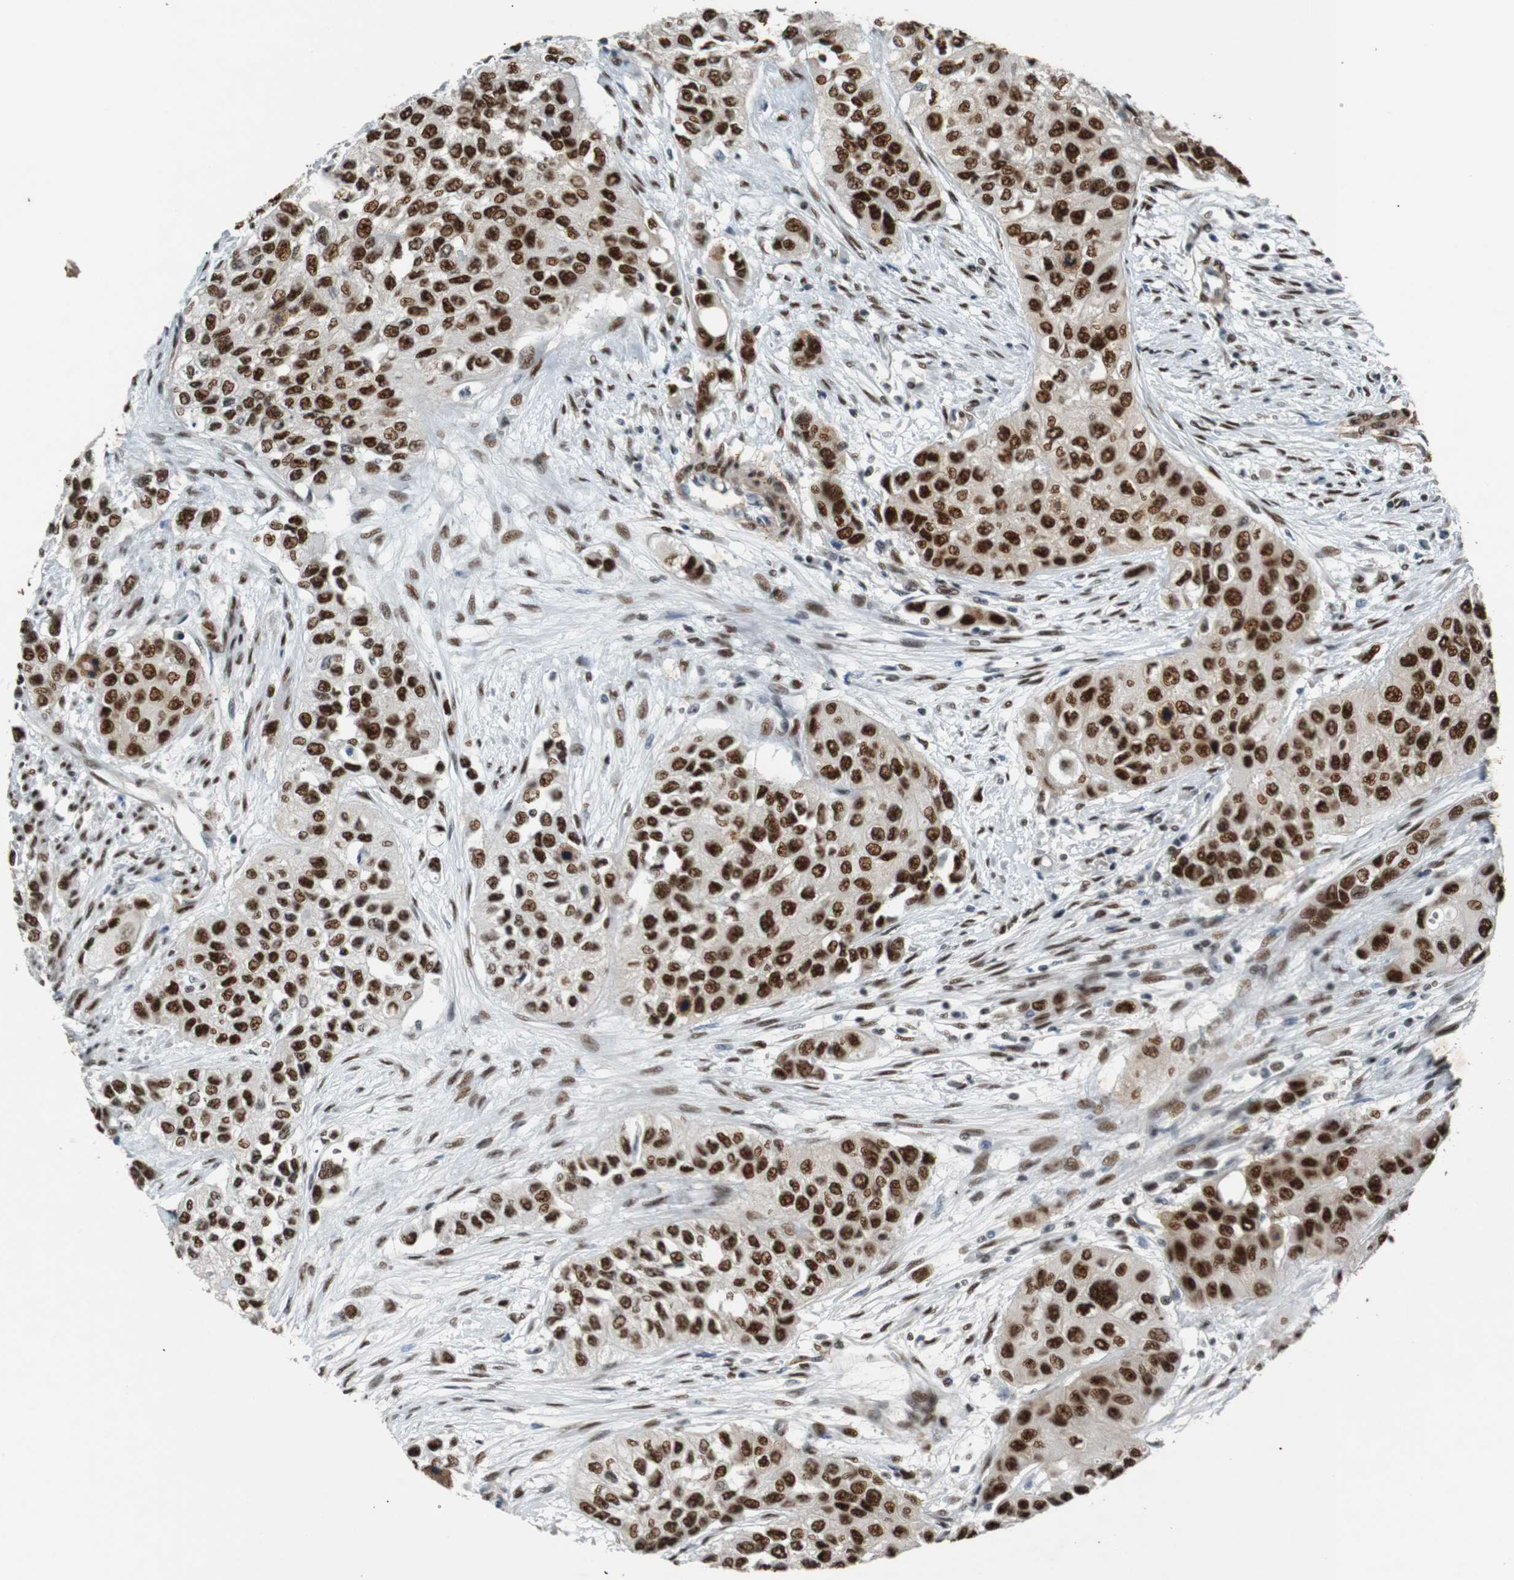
{"staining": {"intensity": "strong", "quantity": ">75%", "location": "nuclear"}, "tissue": "urothelial cancer", "cell_type": "Tumor cells", "image_type": "cancer", "snomed": [{"axis": "morphology", "description": "Urothelial carcinoma, High grade"}, {"axis": "topography", "description": "Urinary bladder"}], "caption": "Tumor cells show high levels of strong nuclear staining in about >75% of cells in high-grade urothelial carcinoma.", "gene": "HEXIM1", "patient": {"sex": "female", "age": 56}}